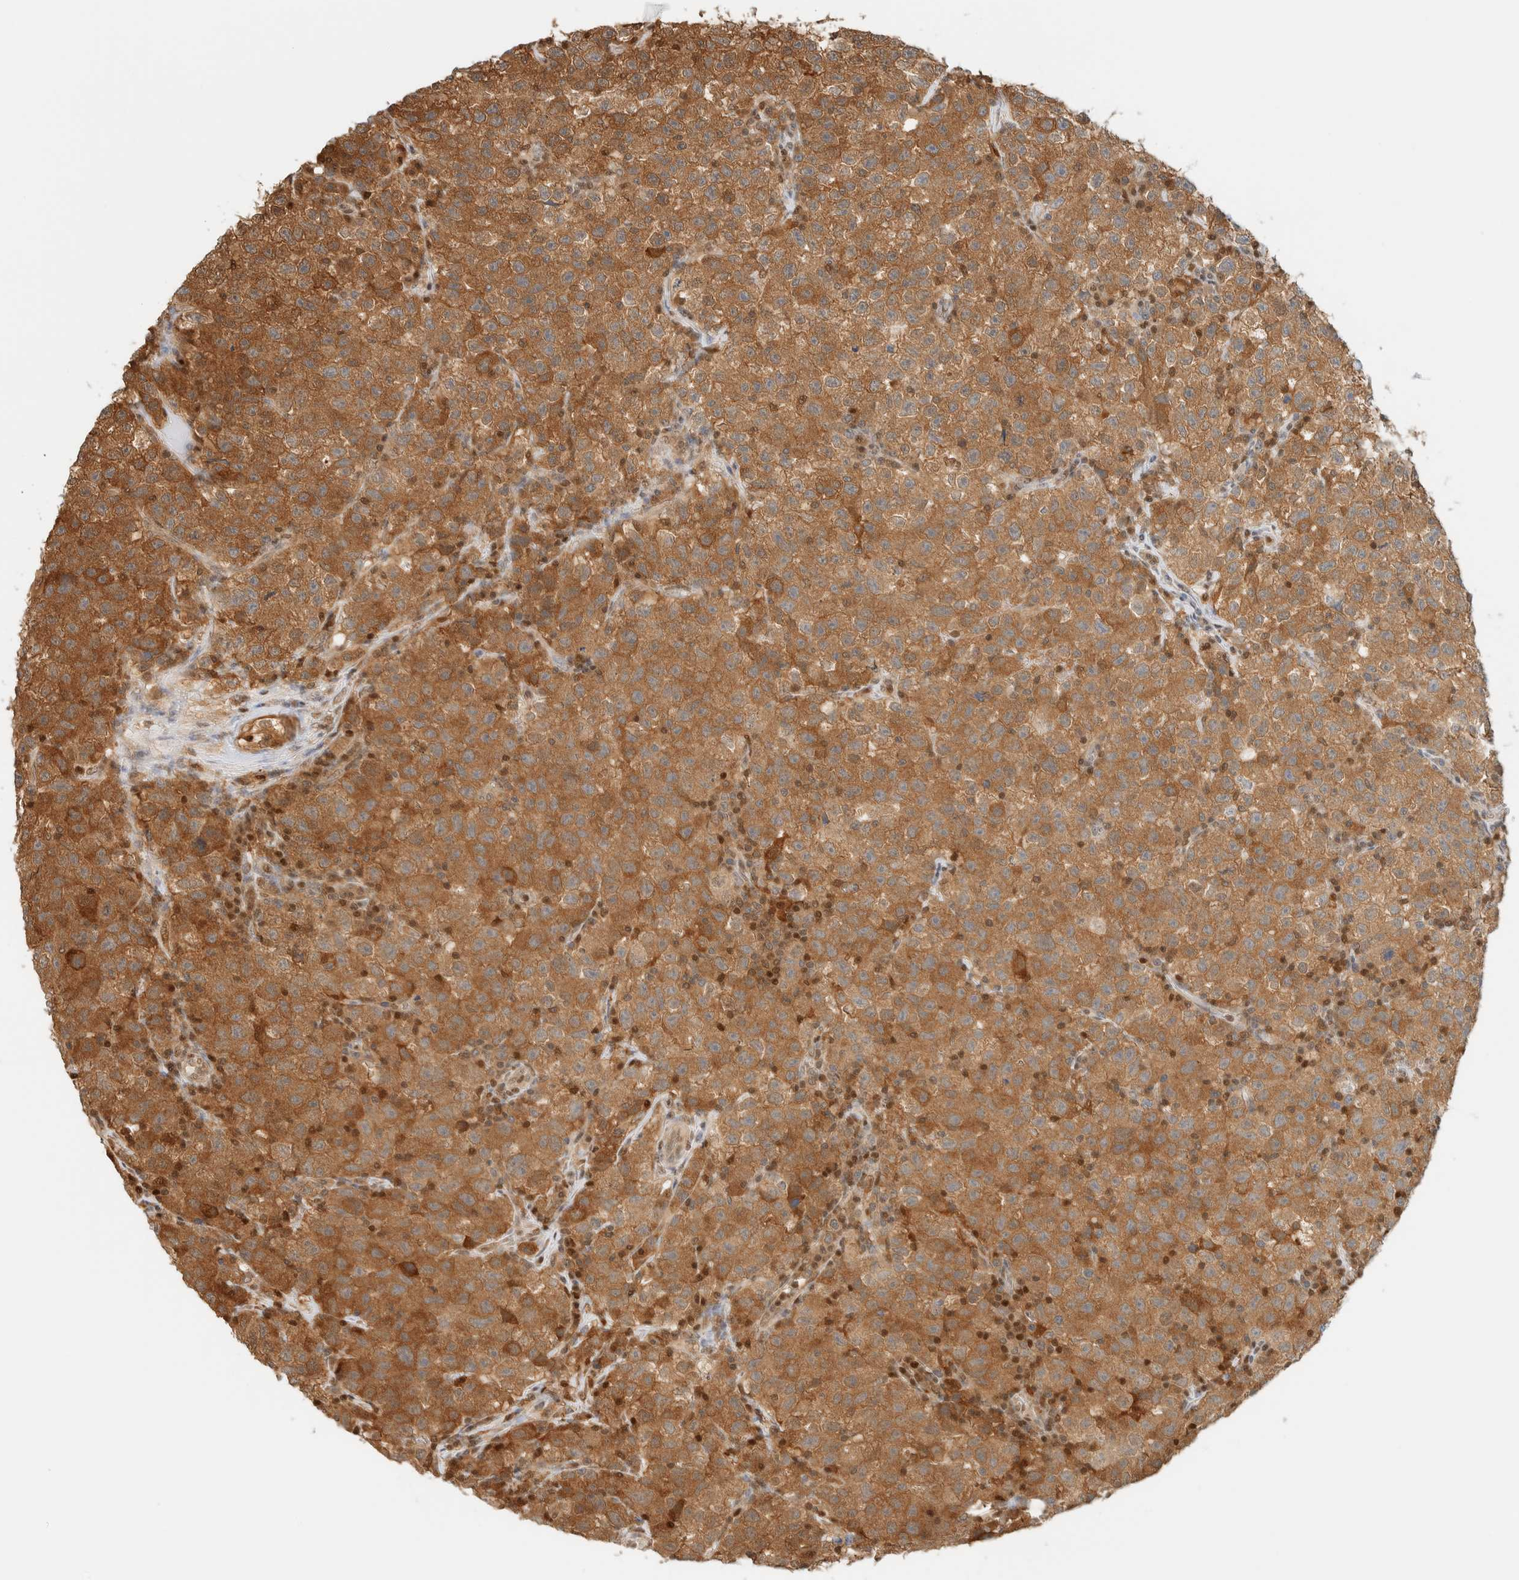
{"staining": {"intensity": "strong", "quantity": ">75%", "location": "cytoplasmic/membranous"}, "tissue": "testis cancer", "cell_type": "Tumor cells", "image_type": "cancer", "snomed": [{"axis": "morphology", "description": "Seminoma, NOS"}, {"axis": "topography", "description": "Testis"}], "caption": "The micrograph reveals staining of testis cancer (seminoma), revealing strong cytoplasmic/membranous protein positivity (brown color) within tumor cells. The protein is shown in brown color, while the nuclei are stained blue.", "gene": "ZBTB37", "patient": {"sex": "male", "age": 22}}